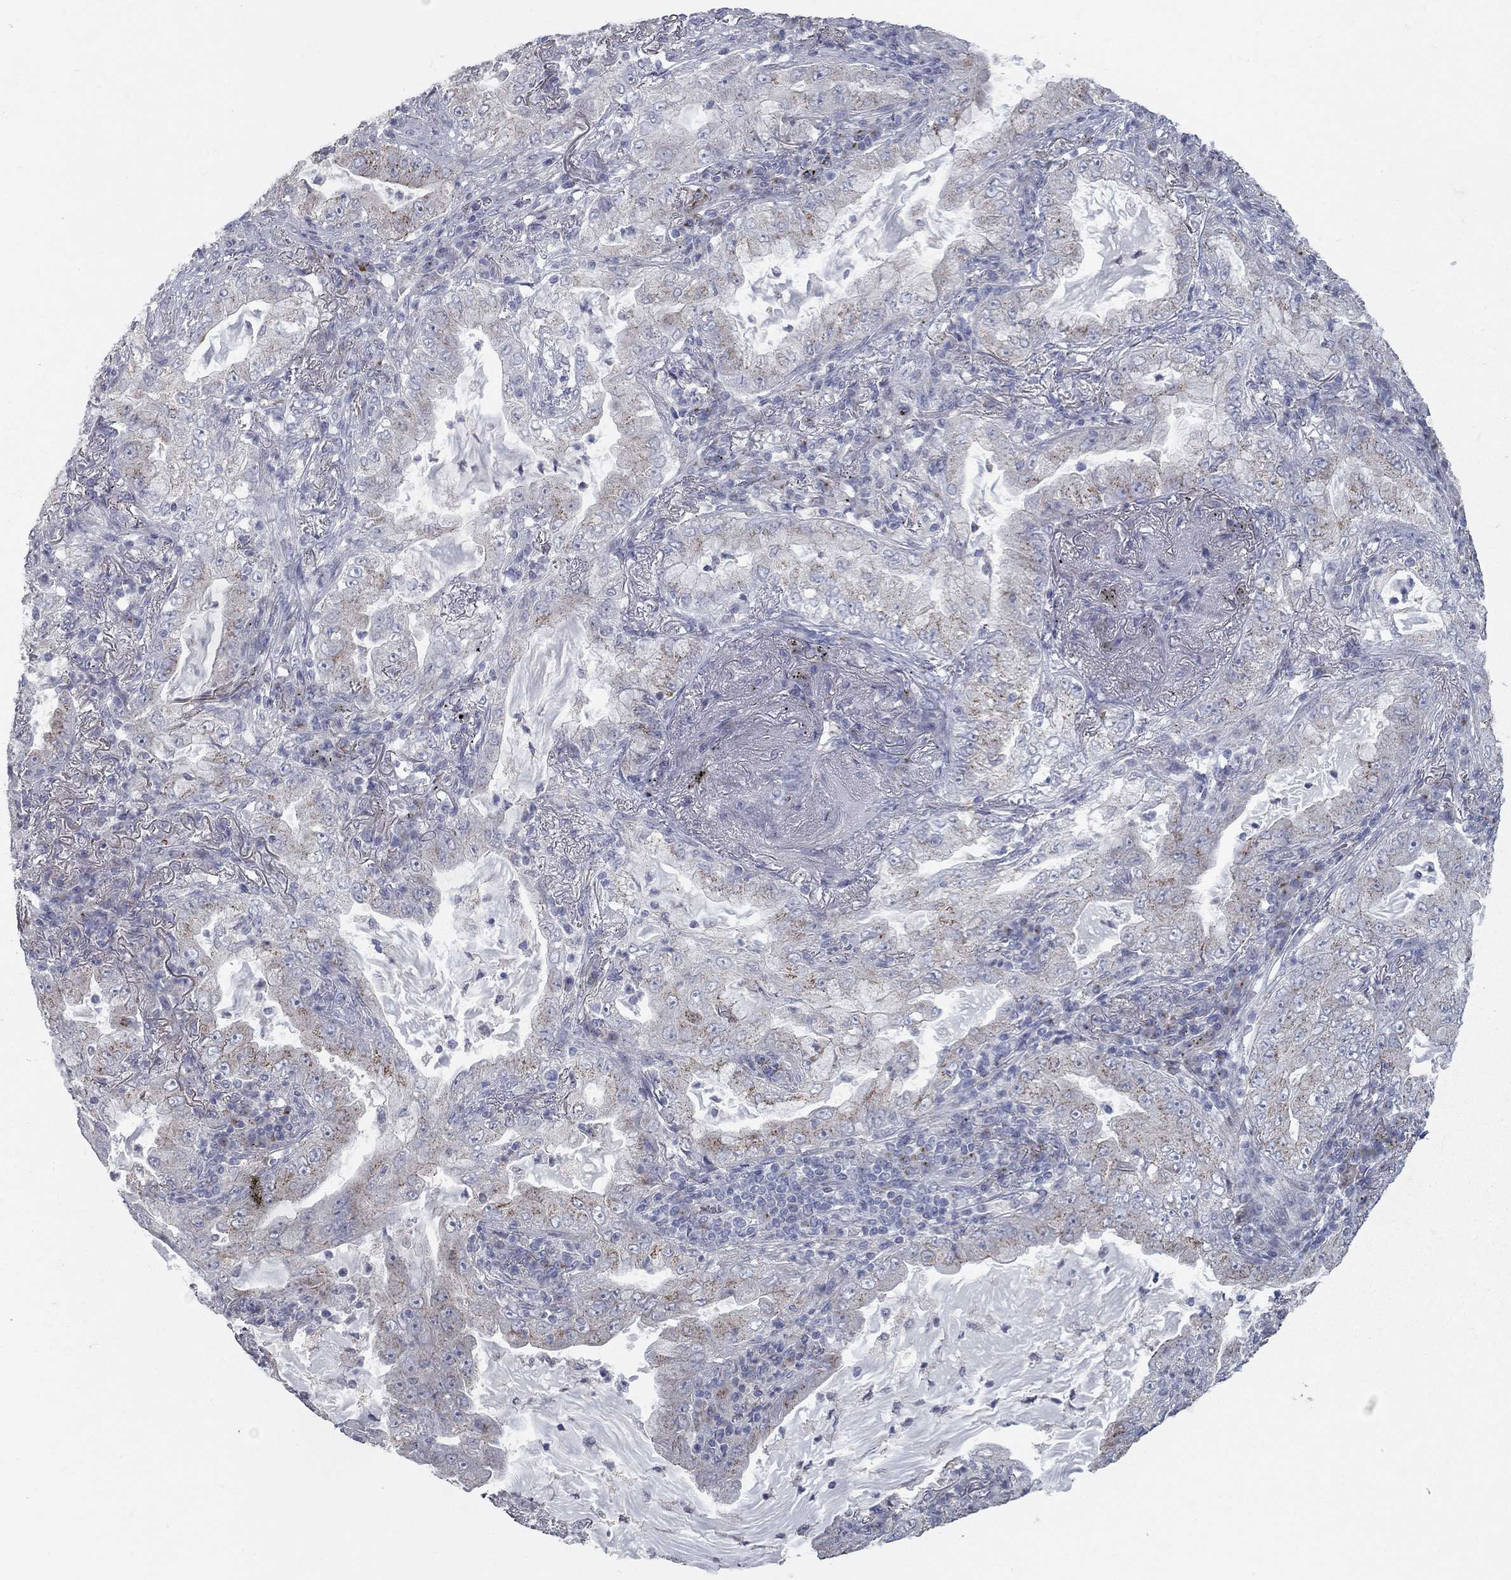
{"staining": {"intensity": "moderate", "quantity": "<25%", "location": "cytoplasmic/membranous"}, "tissue": "lung cancer", "cell_type": "Tumor cells", "image_type": "cancer", "snomed": [{"axis": "morphology", "description": "Adenocarcinoma, NOS"}, {"axis": "topography", "description": "Lung"}], "caption": "A high-resolution histopathology image shows immunohistochemistry staining of adenocarcinoma (lung), which demonstrates moderate cytoplasmic/membranous expression in approximately <25% of tumor cells.", "gene": "KIAA0319L", "patient": {"sex": "female", "age": 73}}